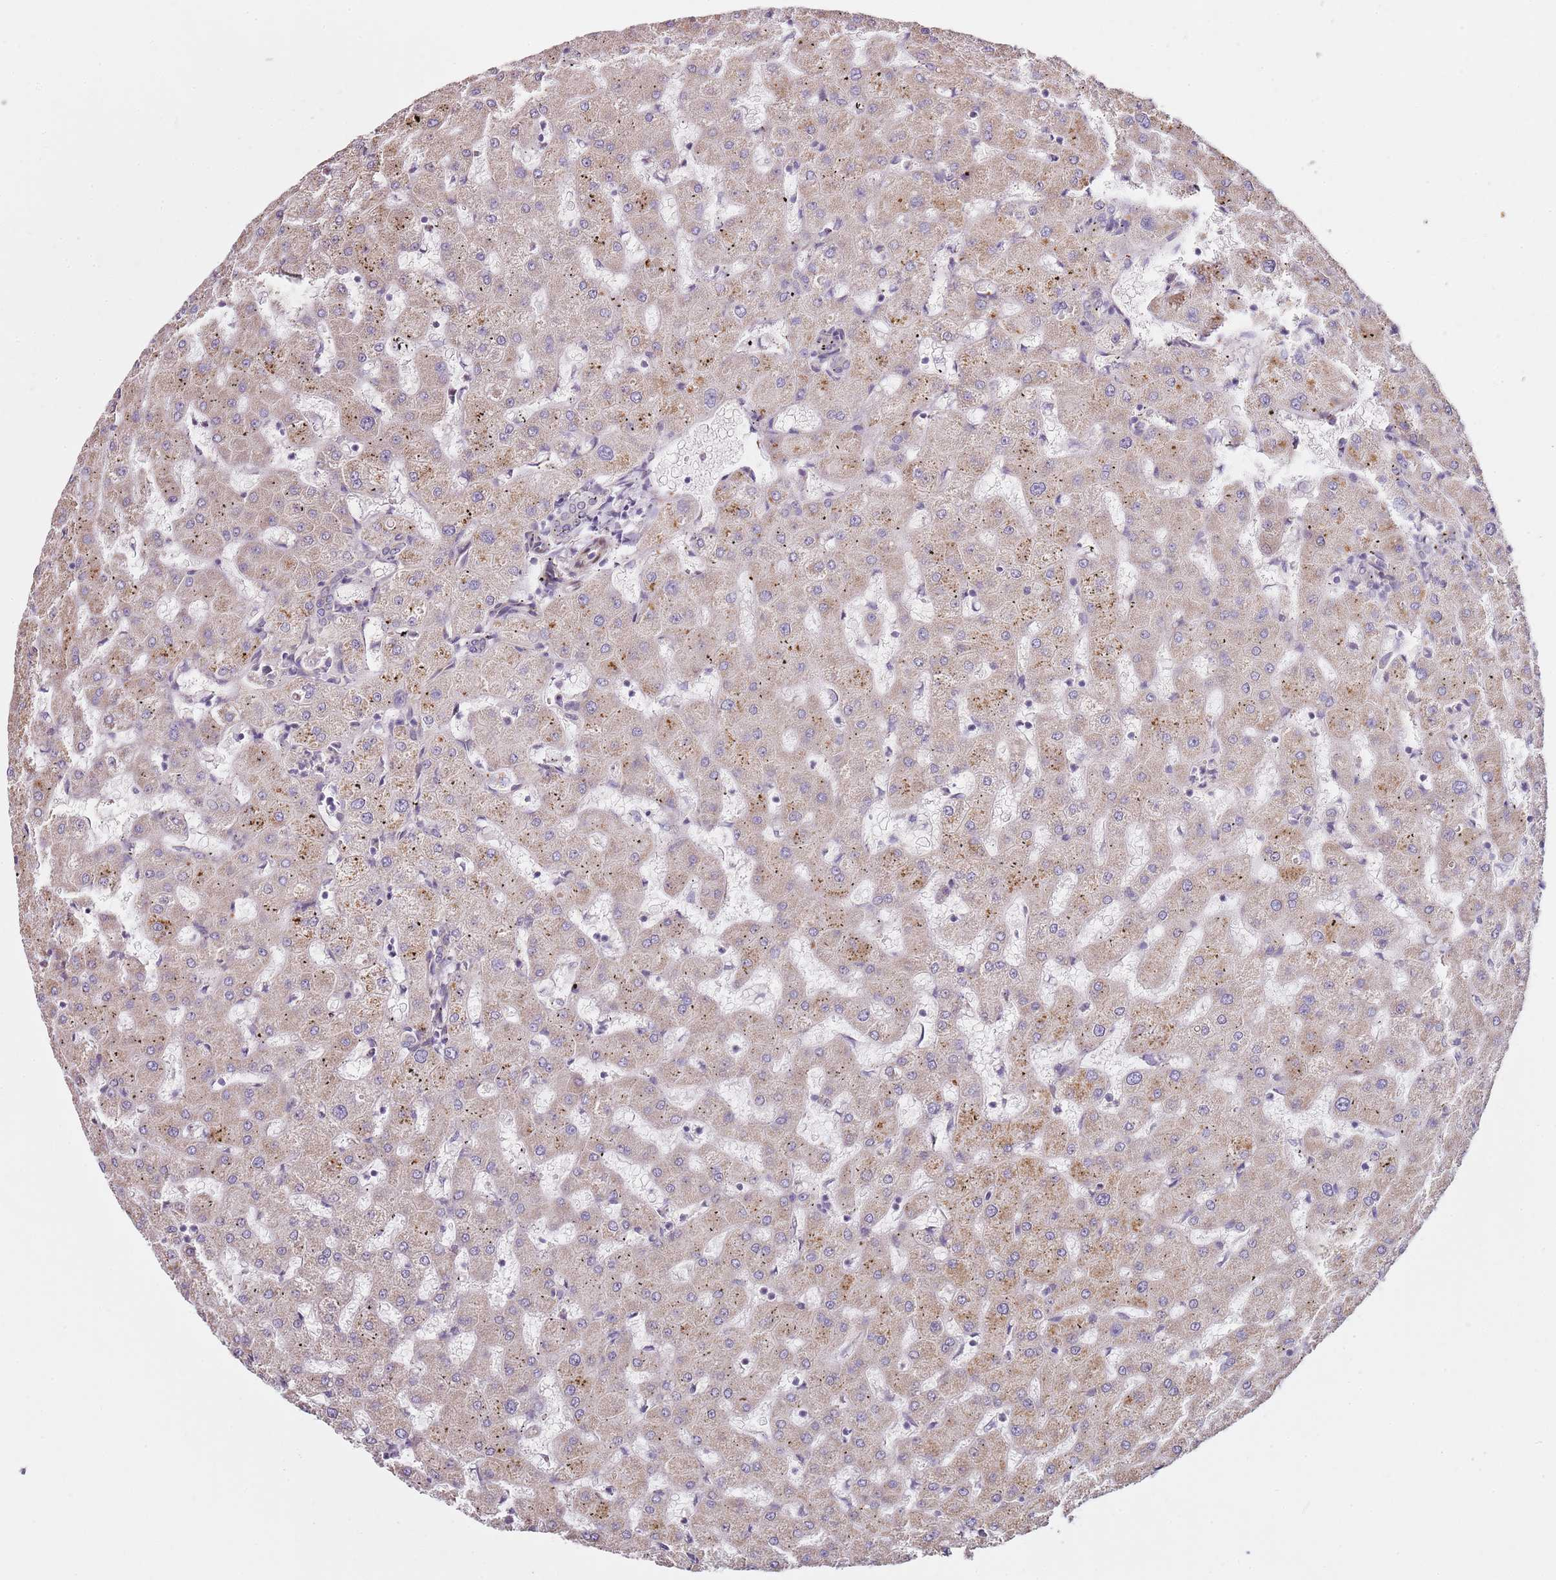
{"staining": {"intensity": "negative", "quantity": "none", "location": "none"}, "tissue": "liver", "cell_type": "Cholangiocytes", "image_type": "normal", "snomed": [{"axis": "morphology", "description": "Normal tissue, NOS"}, {"axis": "topography", "description": "Liver"}], "caption": "This is an immunohistochemistry (IHC) photomicrograph of normal human liver. There is no staining in cholangiocytes.", "gene": "TBC1D9", "patient": {"sex": "female", "age": 63}}